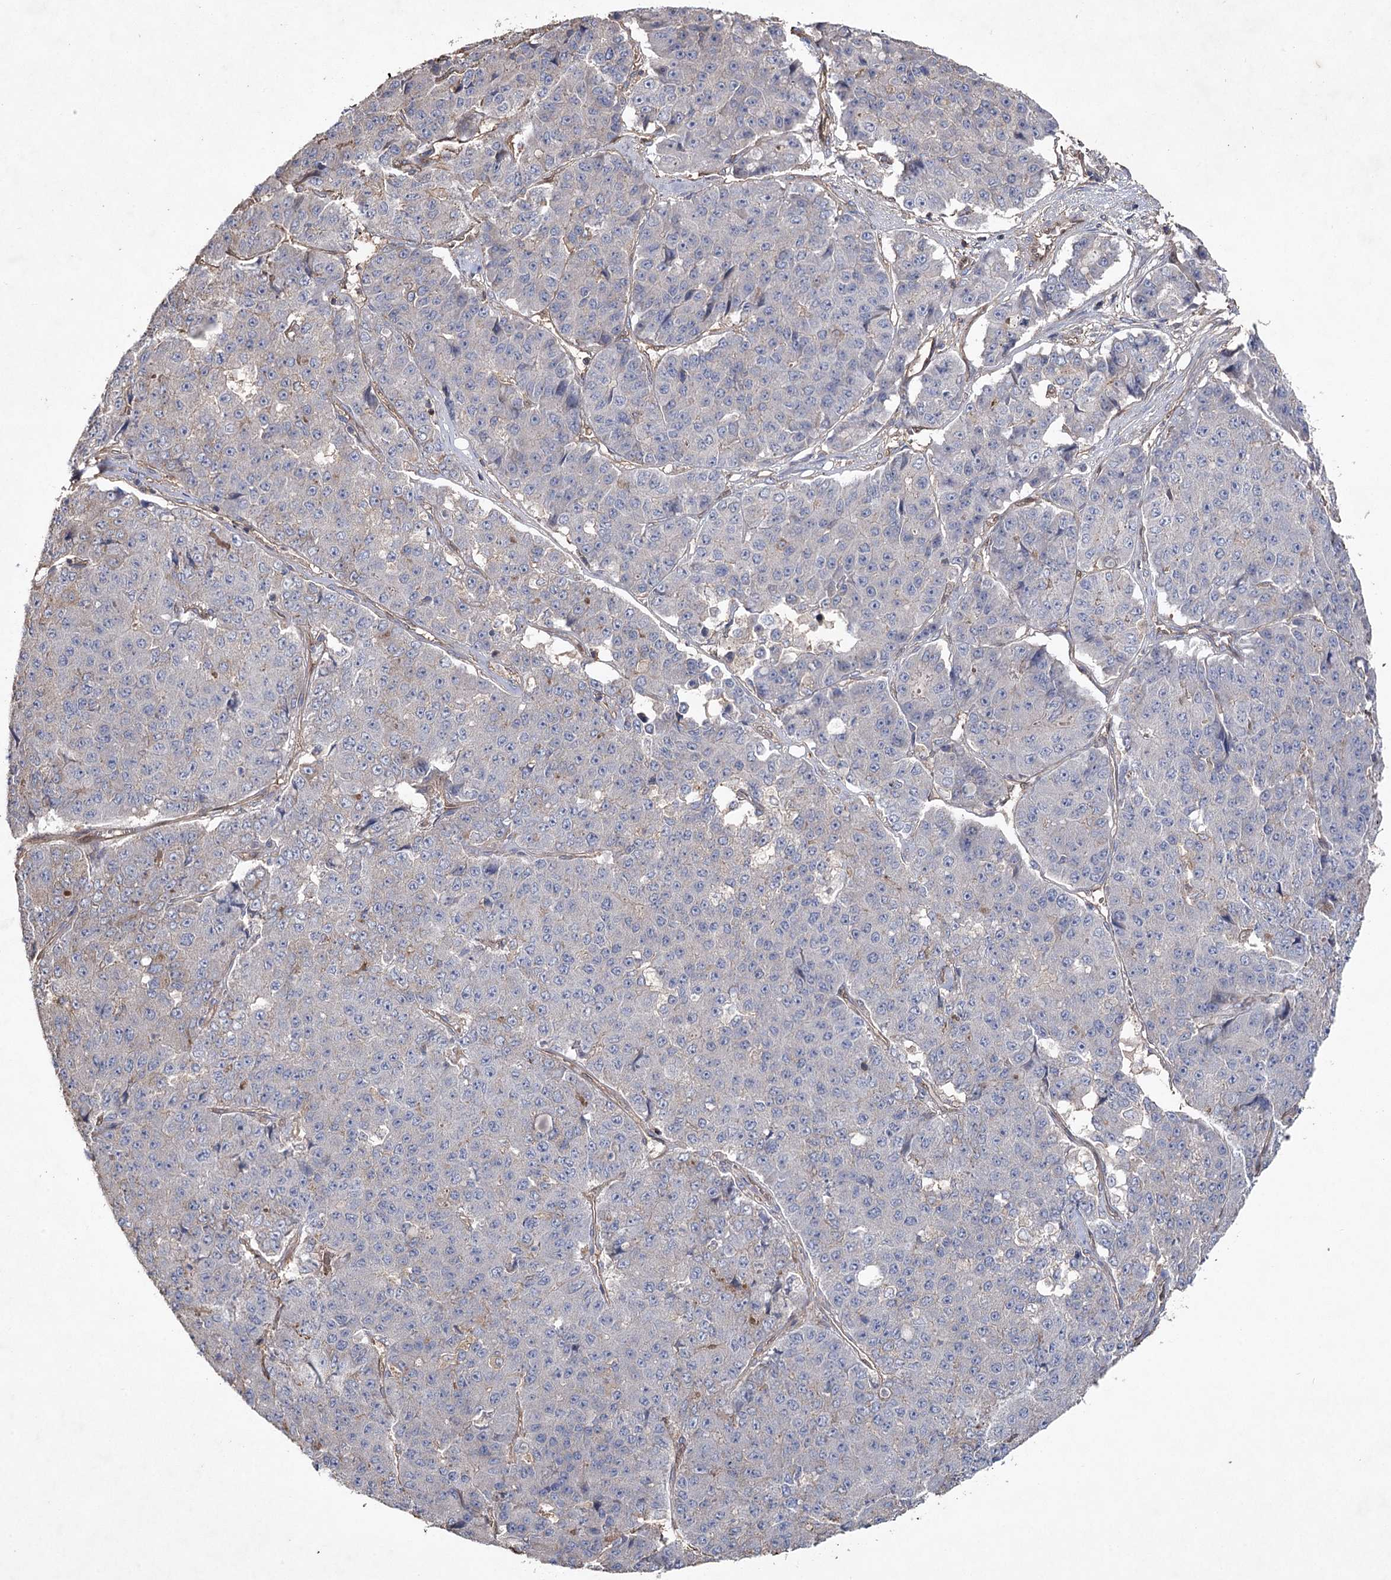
{"staining": {"intensity": "negative", "quantity": "none", "location": "none"}, "tissue": "pancreatic cancer", "cell_type": "Tumor cells", "image_type": "cancer", "snomed": [{"axis": "morphology", "description": "Adenocarcinoma, NOS"}, {"axis": "topography", "description": "Pancreas"}], "caption": "Micrograph shows no significant protein expression in tumor cells of pancreatic cancer (adenocarcinoma). (Stains: DAB (3,3'-diaminobenzidine) immunohistochemistry (IHC) with hematoxylin counter stain, Microscopy: brightfield microscopy at high magnification).", "gene": "FAM13B", "patient": {"sex": "male", "age": 50}}